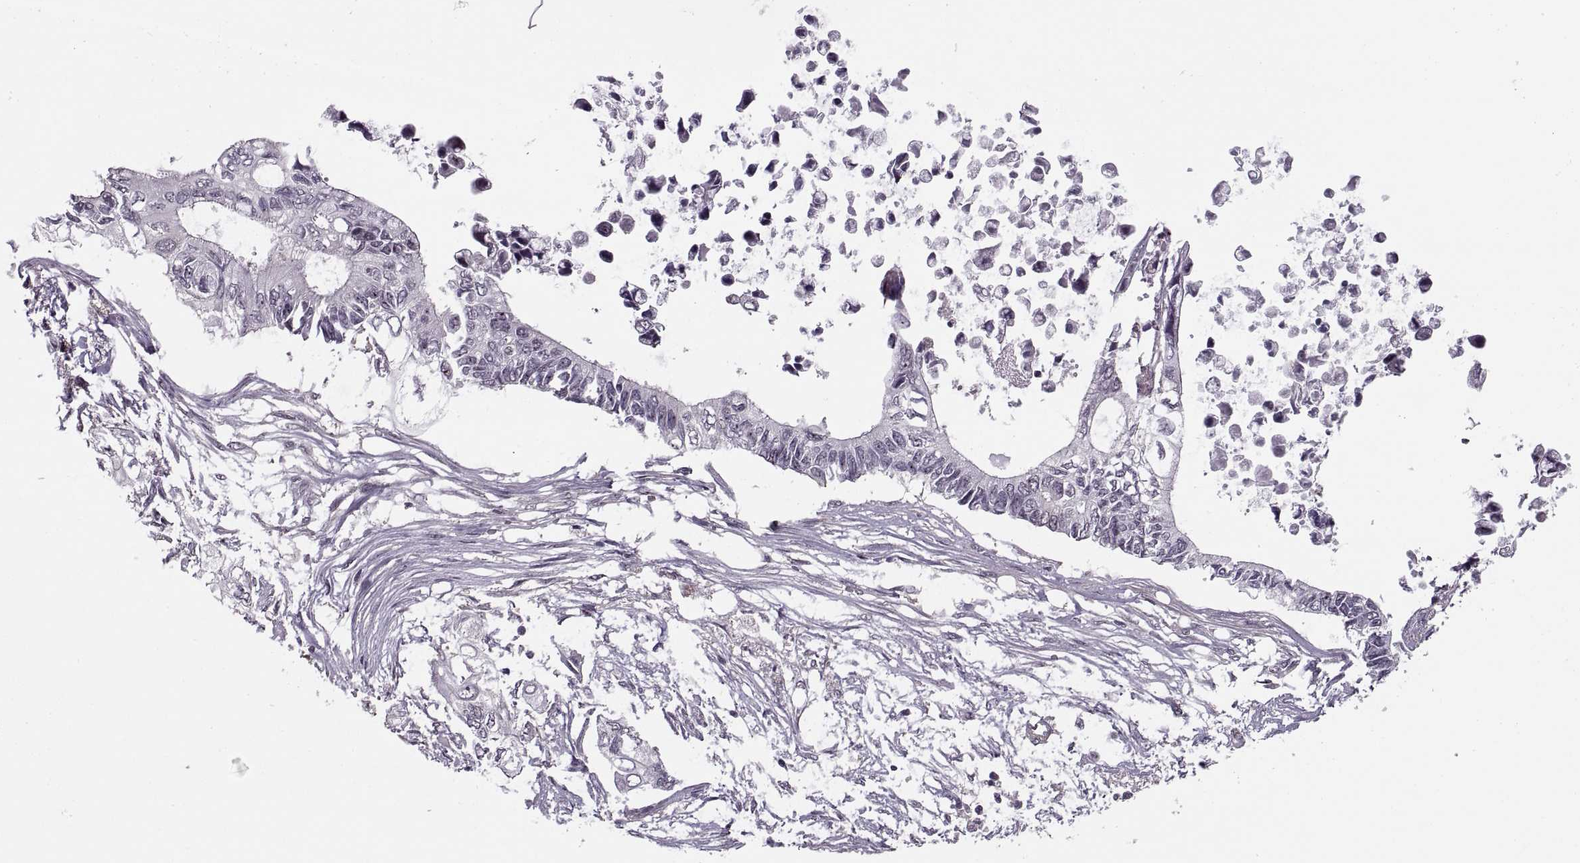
{"staining": {"intensity": "negative", "quantity": "none", "location": "none"}, "tissue": "pancreatic cancer", "cell_type": "Tumor cells", "image_type": "cancer", "snomed": [{"axis": "morphology", "description": "Adenocarcinoma, NOS"}, {"axis": "topography", "description": "Pancreas"}], "caption": "An immunohistochemistry (IHC) photomicrograph of pancreatic cancer (adenocarcinoma) is shown. There is no staining in tumor cells of pancreatic cancer (adenocarcinoma).", "gene": "LUZP2", "patient": {"sex": "female", "age": 63}}